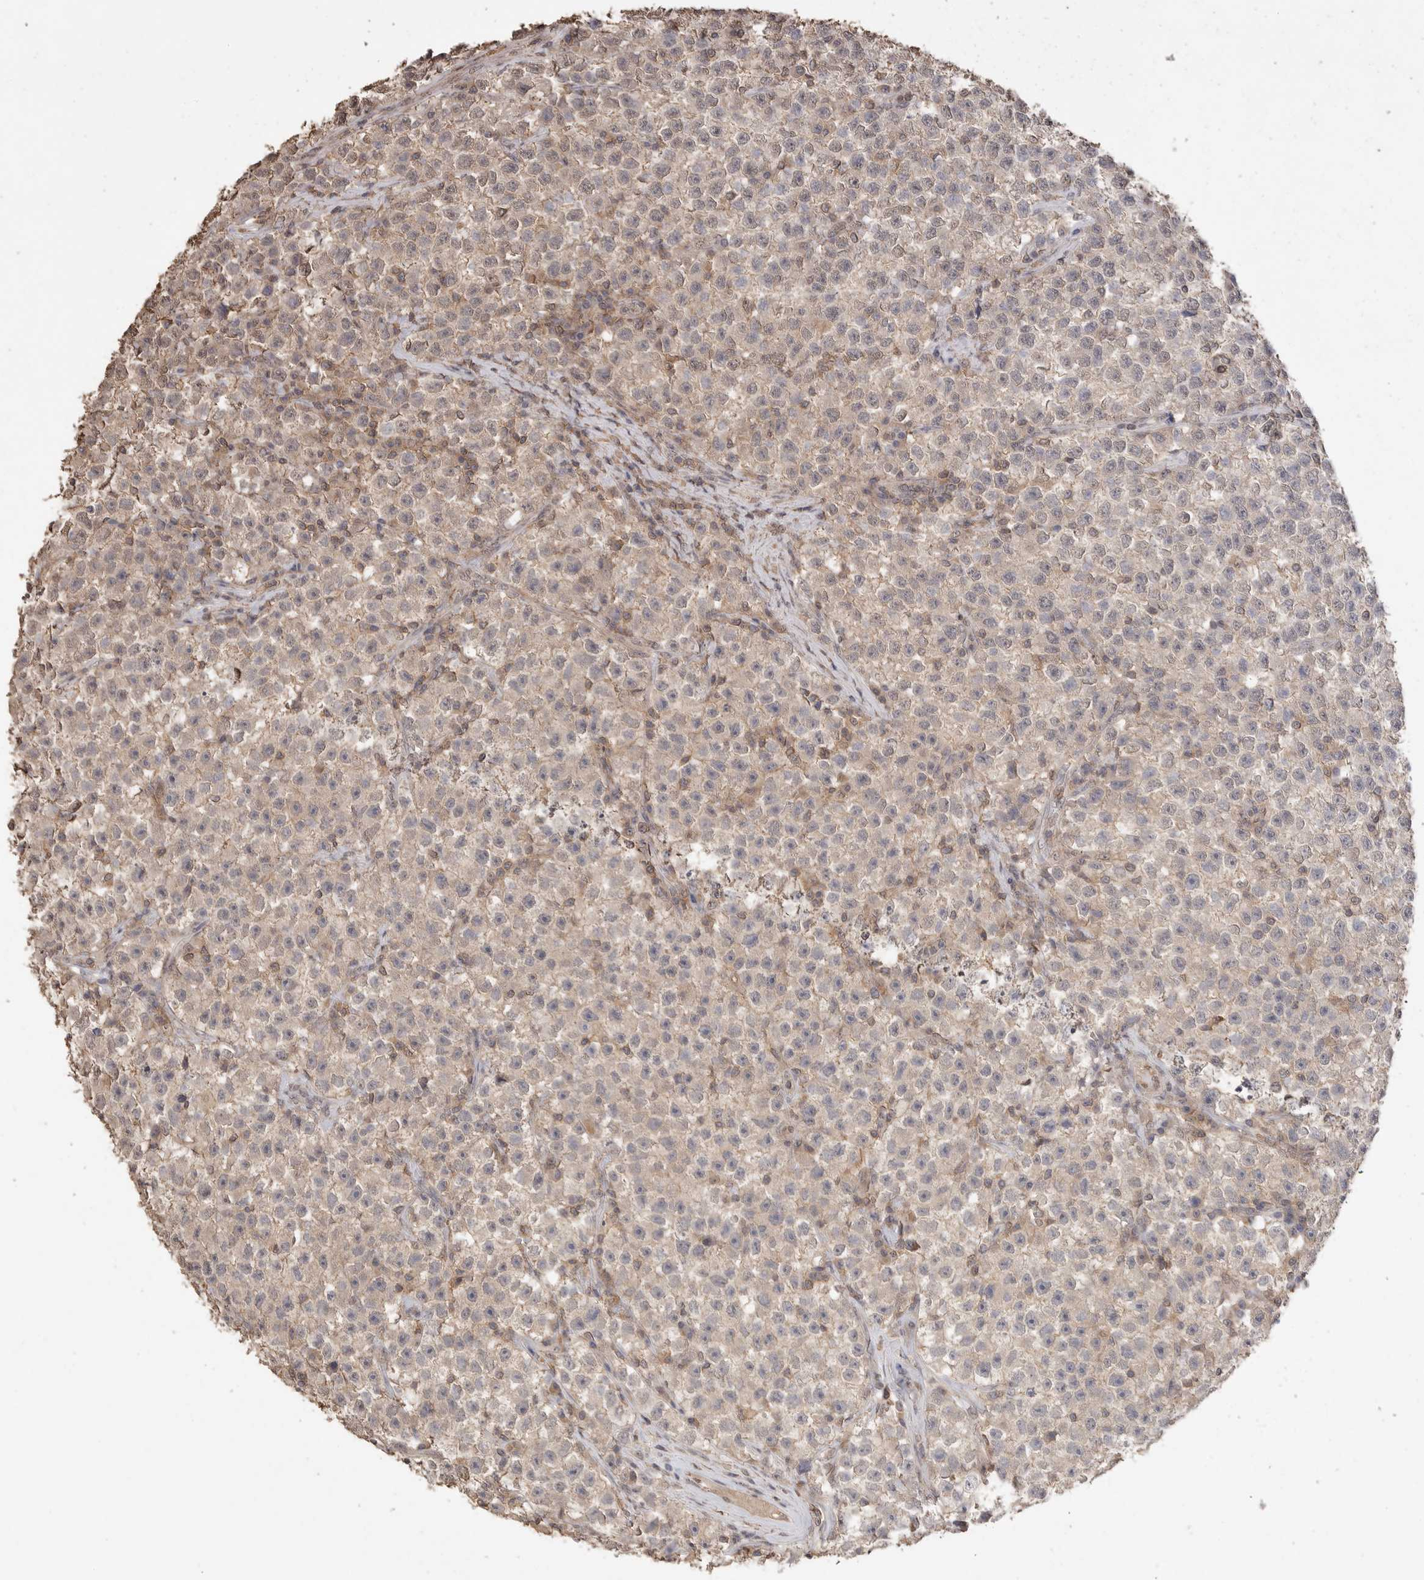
{"staining": {"intensity": "weak", "quantity": "<25%", "location": "nuclear"}, "tissue": "testis cancer", "cell_type": "Tumor cells", "image_type": "cancer", "snomed": [{"axis": "morphology", "description": "Seminoma, NOS"}, {"axis": "topography", "description": "Testis"}], "caption": "An immunohistochemistry photomicrograph of testis seminoma is shown. There is no staining in tumor cells of testis seminoma.", "gene": "MAP2K1", "patient": {"sex": "male", "age": 22}}